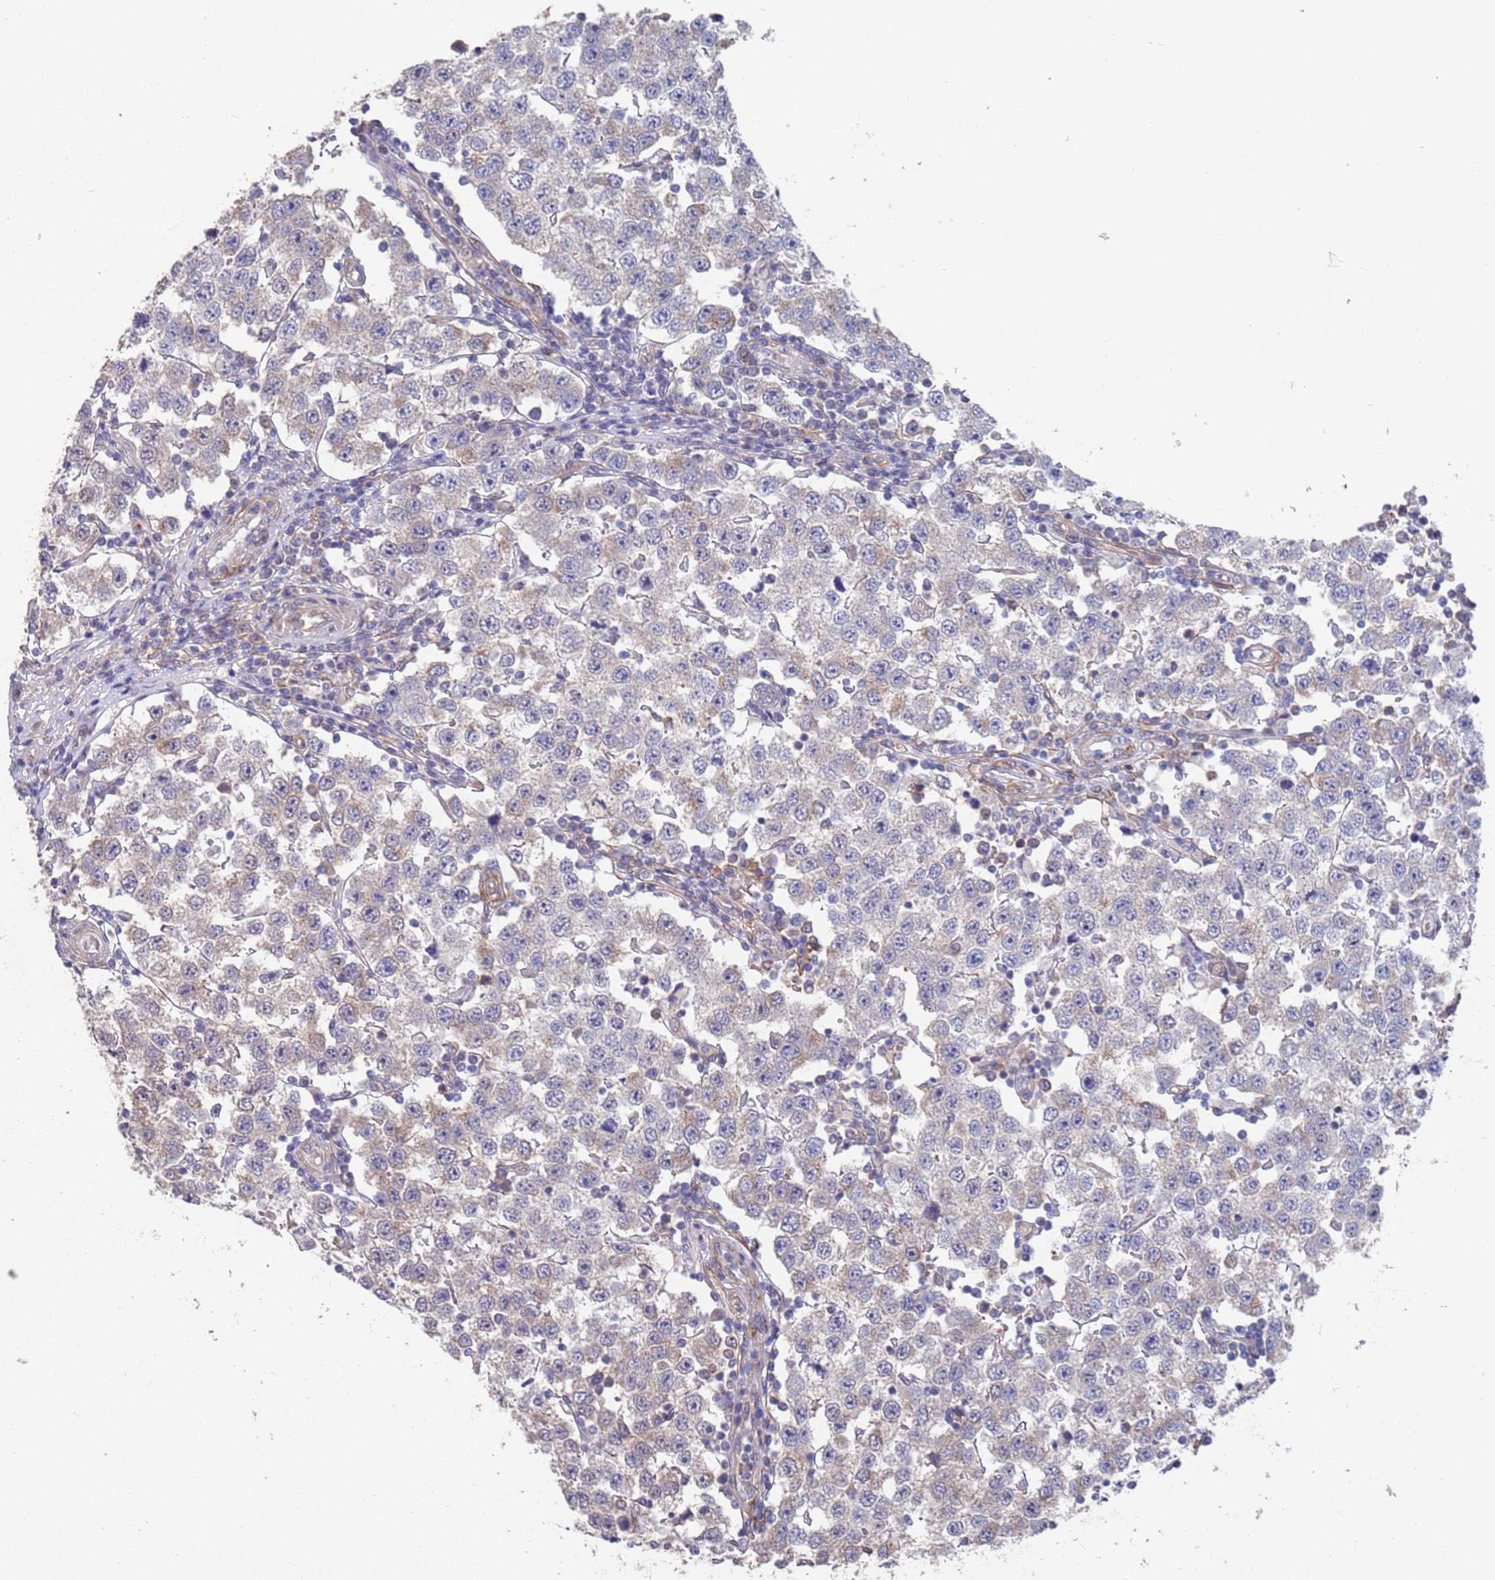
{"staining": {"intensity": "weak", "quantity": "<25%", "location": "cytoplasmic/membranous"}, "tissue": "testis cancer", "cell_type": "Tumor cells", "image_type": "cancer", "snomed": [{"axis": "morphology", "description": "Seminoma, NOS"}, {"axis": "topography", "description": "Testis"}], "caption": "DAB immunohistochemical staining of human seminoma (testis) reveals no significant expression in tumor cells.", "gene": "ANK2", "patient": {"sex": "male", "age": 34}}